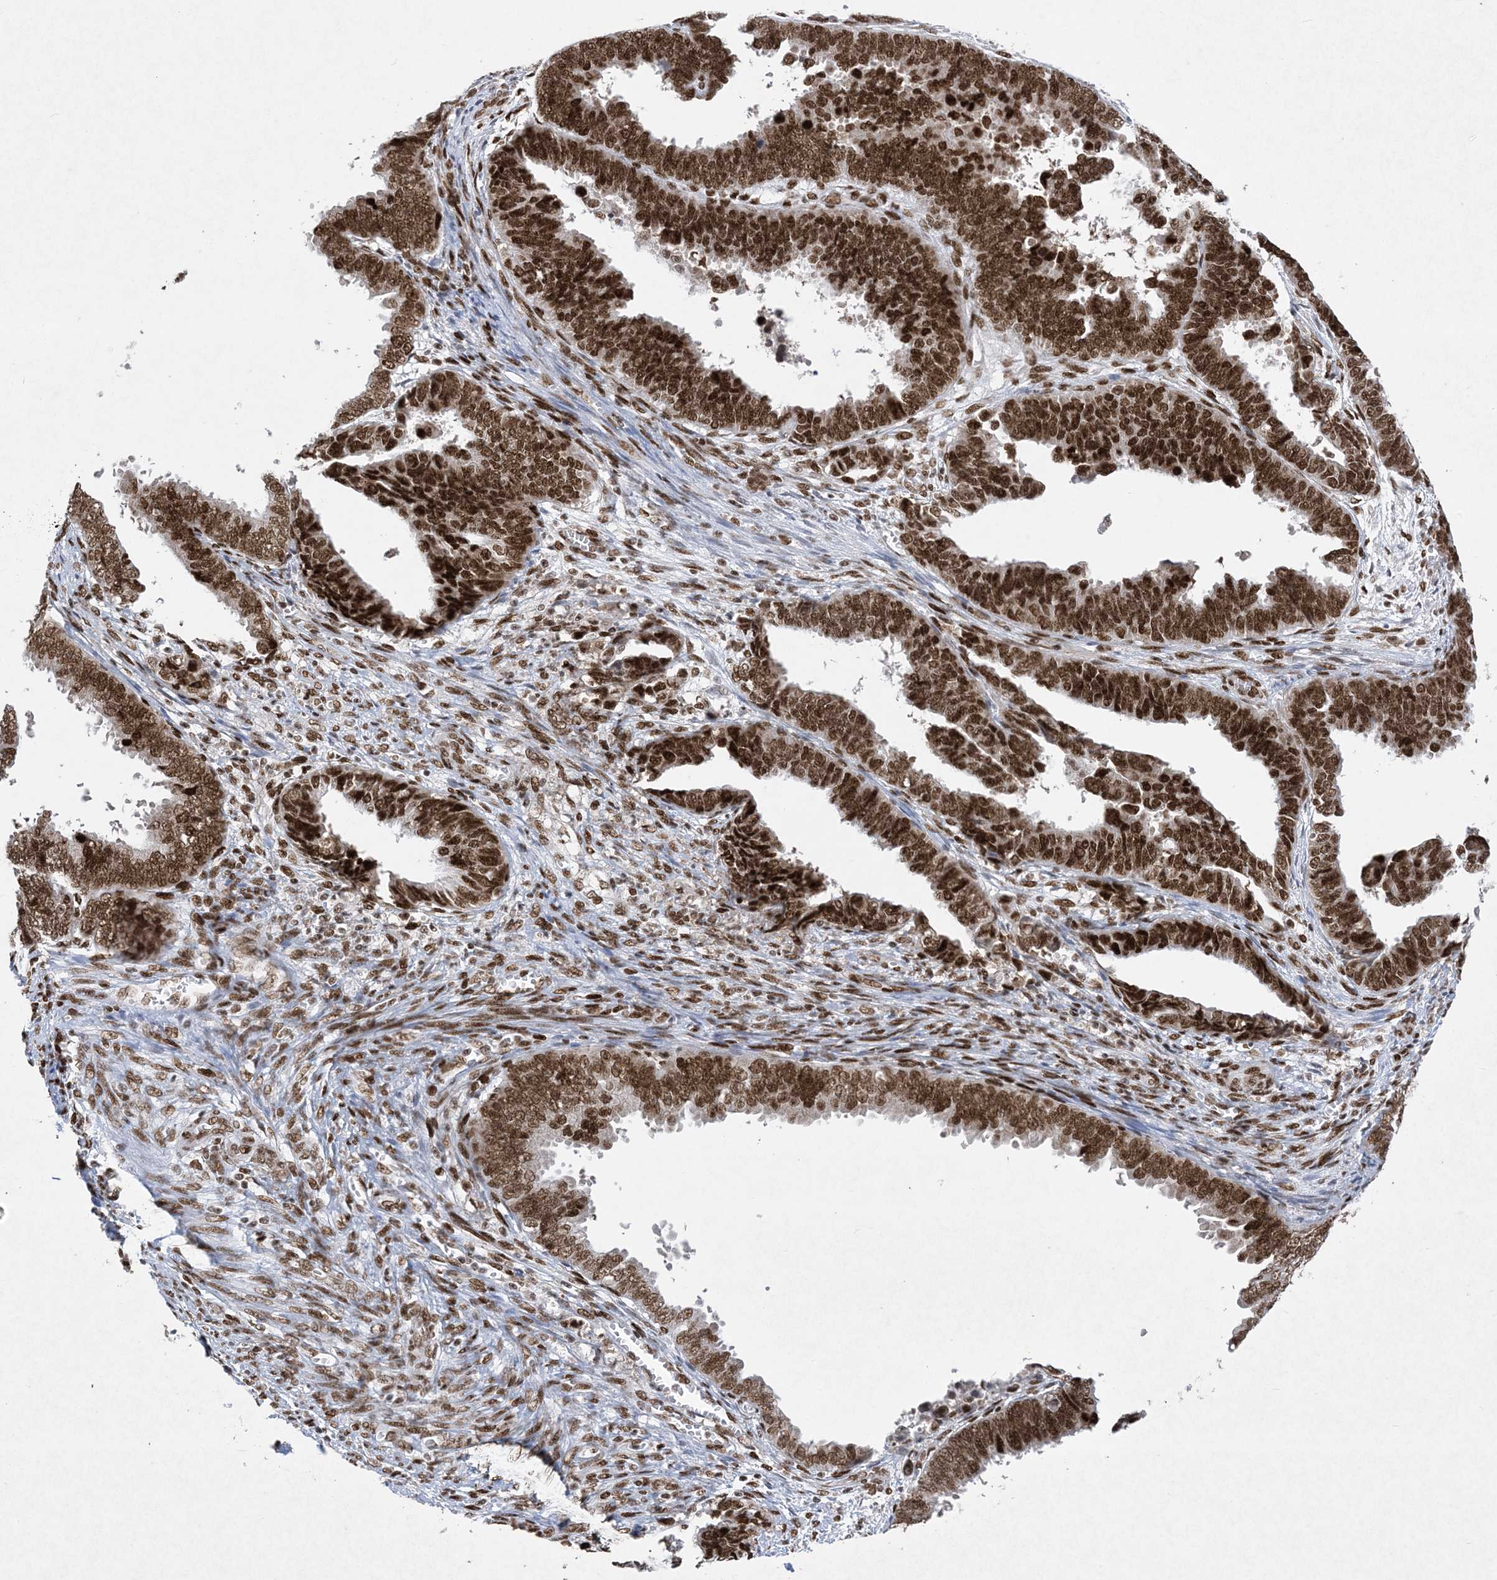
{"staining": {"intensity": "strong", "quantity": ">75%", "location": "nuclear"}, "tissue": "endometrial cancer", "cell_type": "Tumor cells", "image_type": "cancer", "snomed": [{"axis": "morphology", "description": "Adenocarcinoma, NOS"}, {"axis": "topography", "description": "Endometrium"}], "caption": "Immunohistochemical staining of human endometrial adenocarcinoma reveals high levels of strong nuclear protein staining in about >75% of tumor cells. Using DAB (brown) and hematoxylin (blue) stains, captured at high magnification using brightfield microscopy.", "gene": "PKNOX2", "patient": {"sex": "female", "age": 75}}